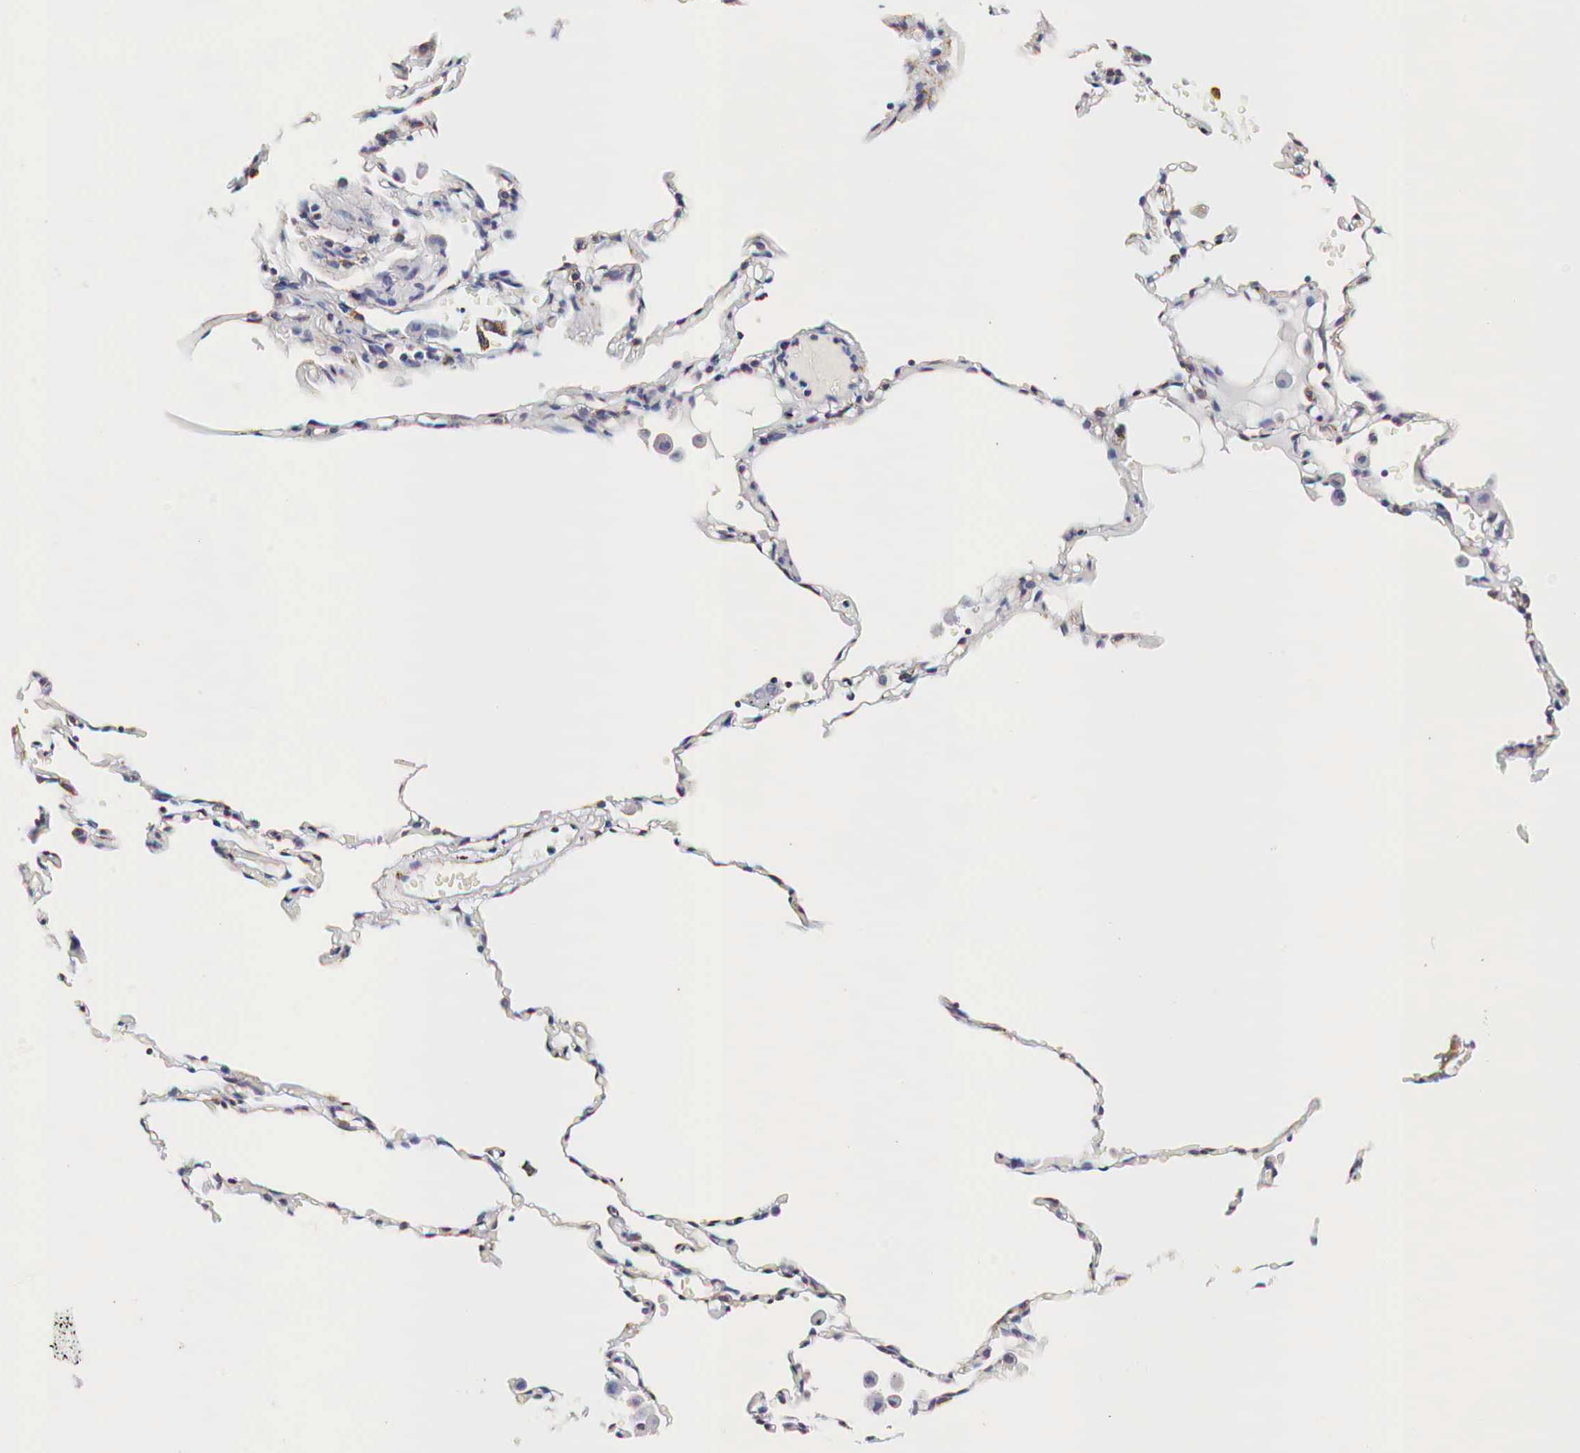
{"staining": {"intensity": "negative", "quantity": "none", "location": "none"}, "tissue": "lung cancer", "cell_type": "Tumor cells", "image_type": "cancer", "snomed": [{"axis": "morphology", "description": "Adenocarcinoma, NOS"}, {"axis": "topography", "description": "Lung"}], "caption": "Immunohistochemistry micrograph of adenocarcinoma (lung) stained for a protein (brown), which exhibits no staining in tumor cells.", "gene": "CKAP4", "patient": {"sex": "male", "age": 64}}